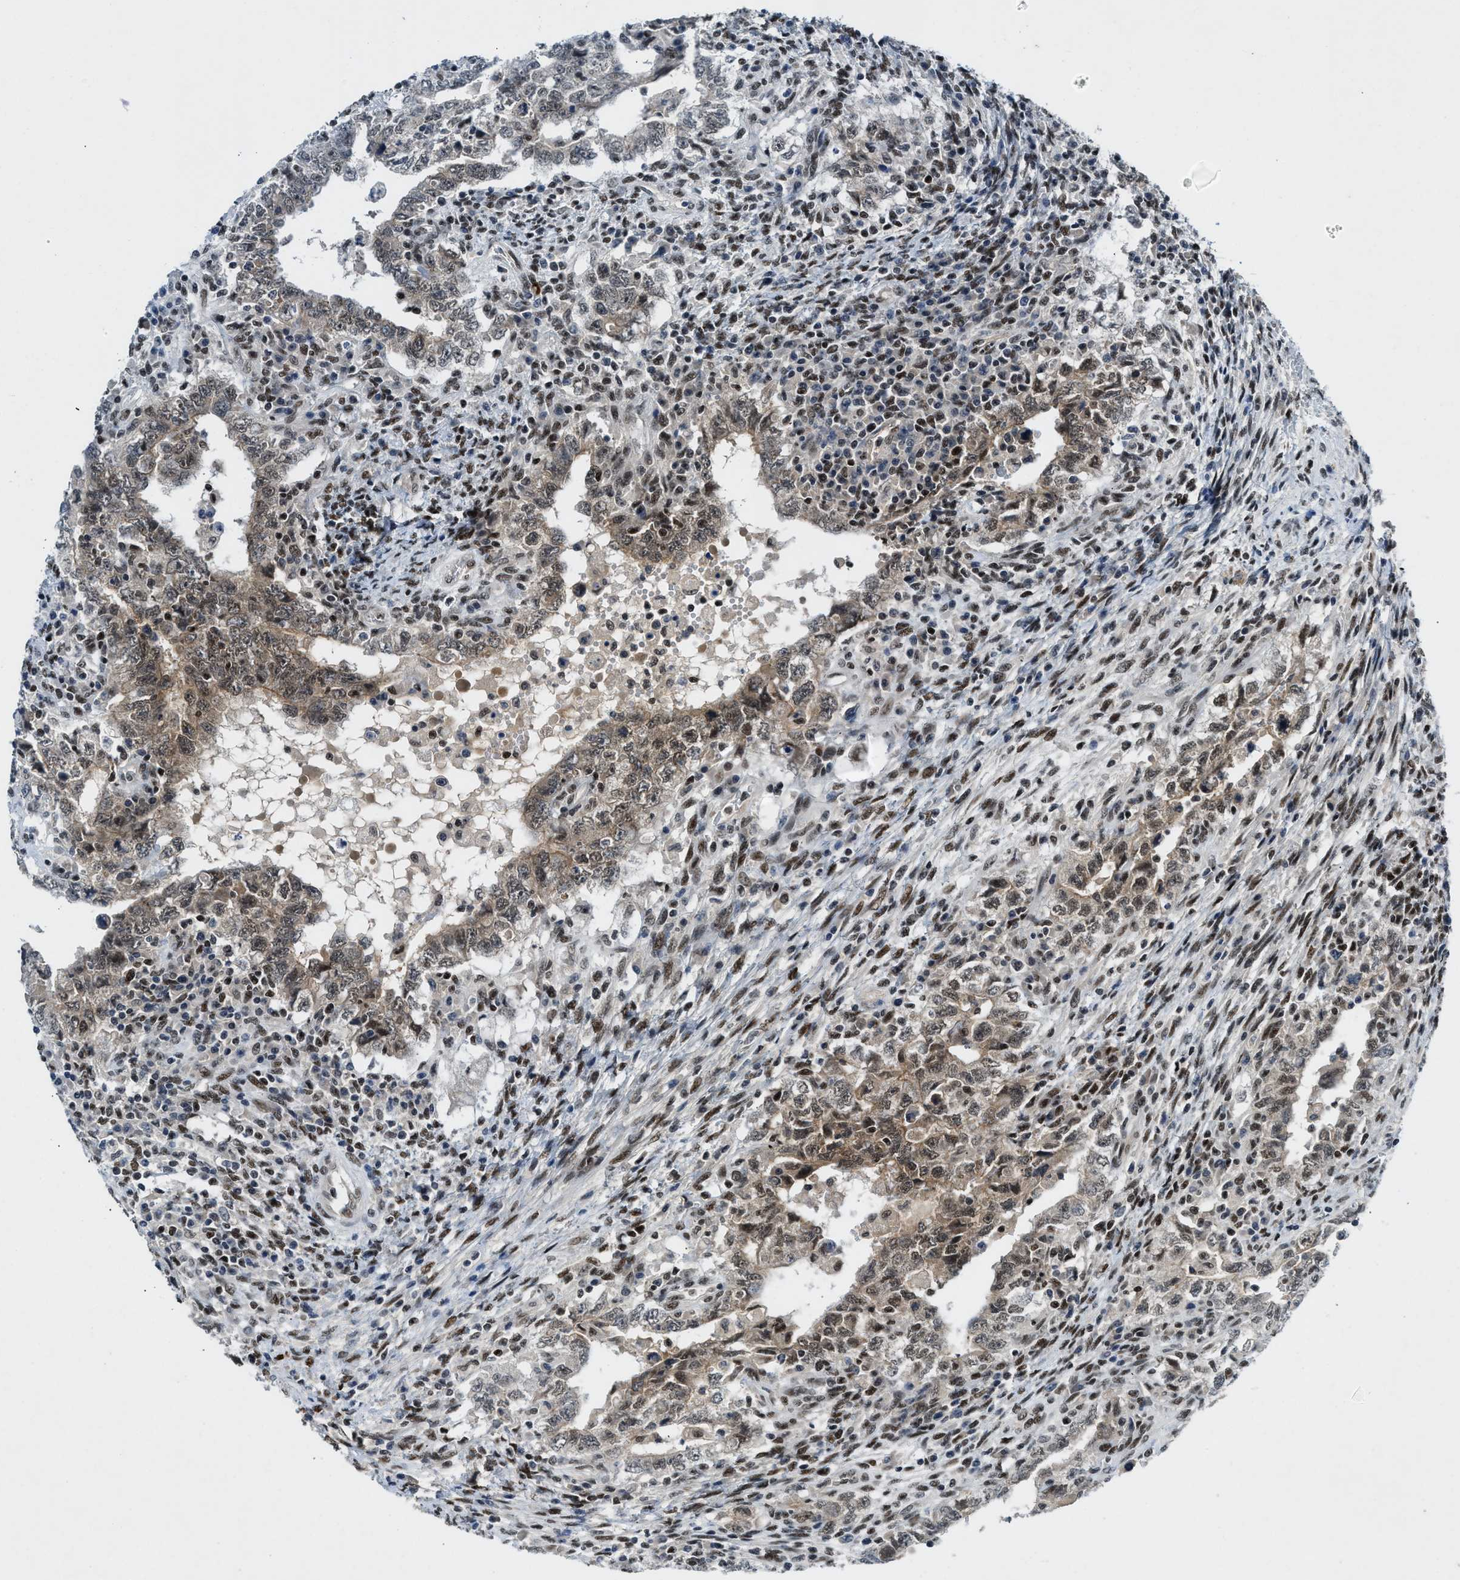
{"staining": {"intensity": "moderate", "quantity": ">75%", "location": "cytoplasmic/membranous,nuclear"}, "tissue": "testis cancer", "cell_type": "Tumor cells", "image_type": "cancer", "snomed": [{"axis": "morphology", "description": "Carcinoma, Embryonal, NOS"}, {"axis": "topography", "description": "Testis"}], "caption": "Tumor cells show medium levels of moderate cytoplasmic/membranous and nuclear expression in about >75% of cells in embryonal carcinoma (testis).", "gene": "NCOA1", "patient": {"sex": "male", "age": 26}}